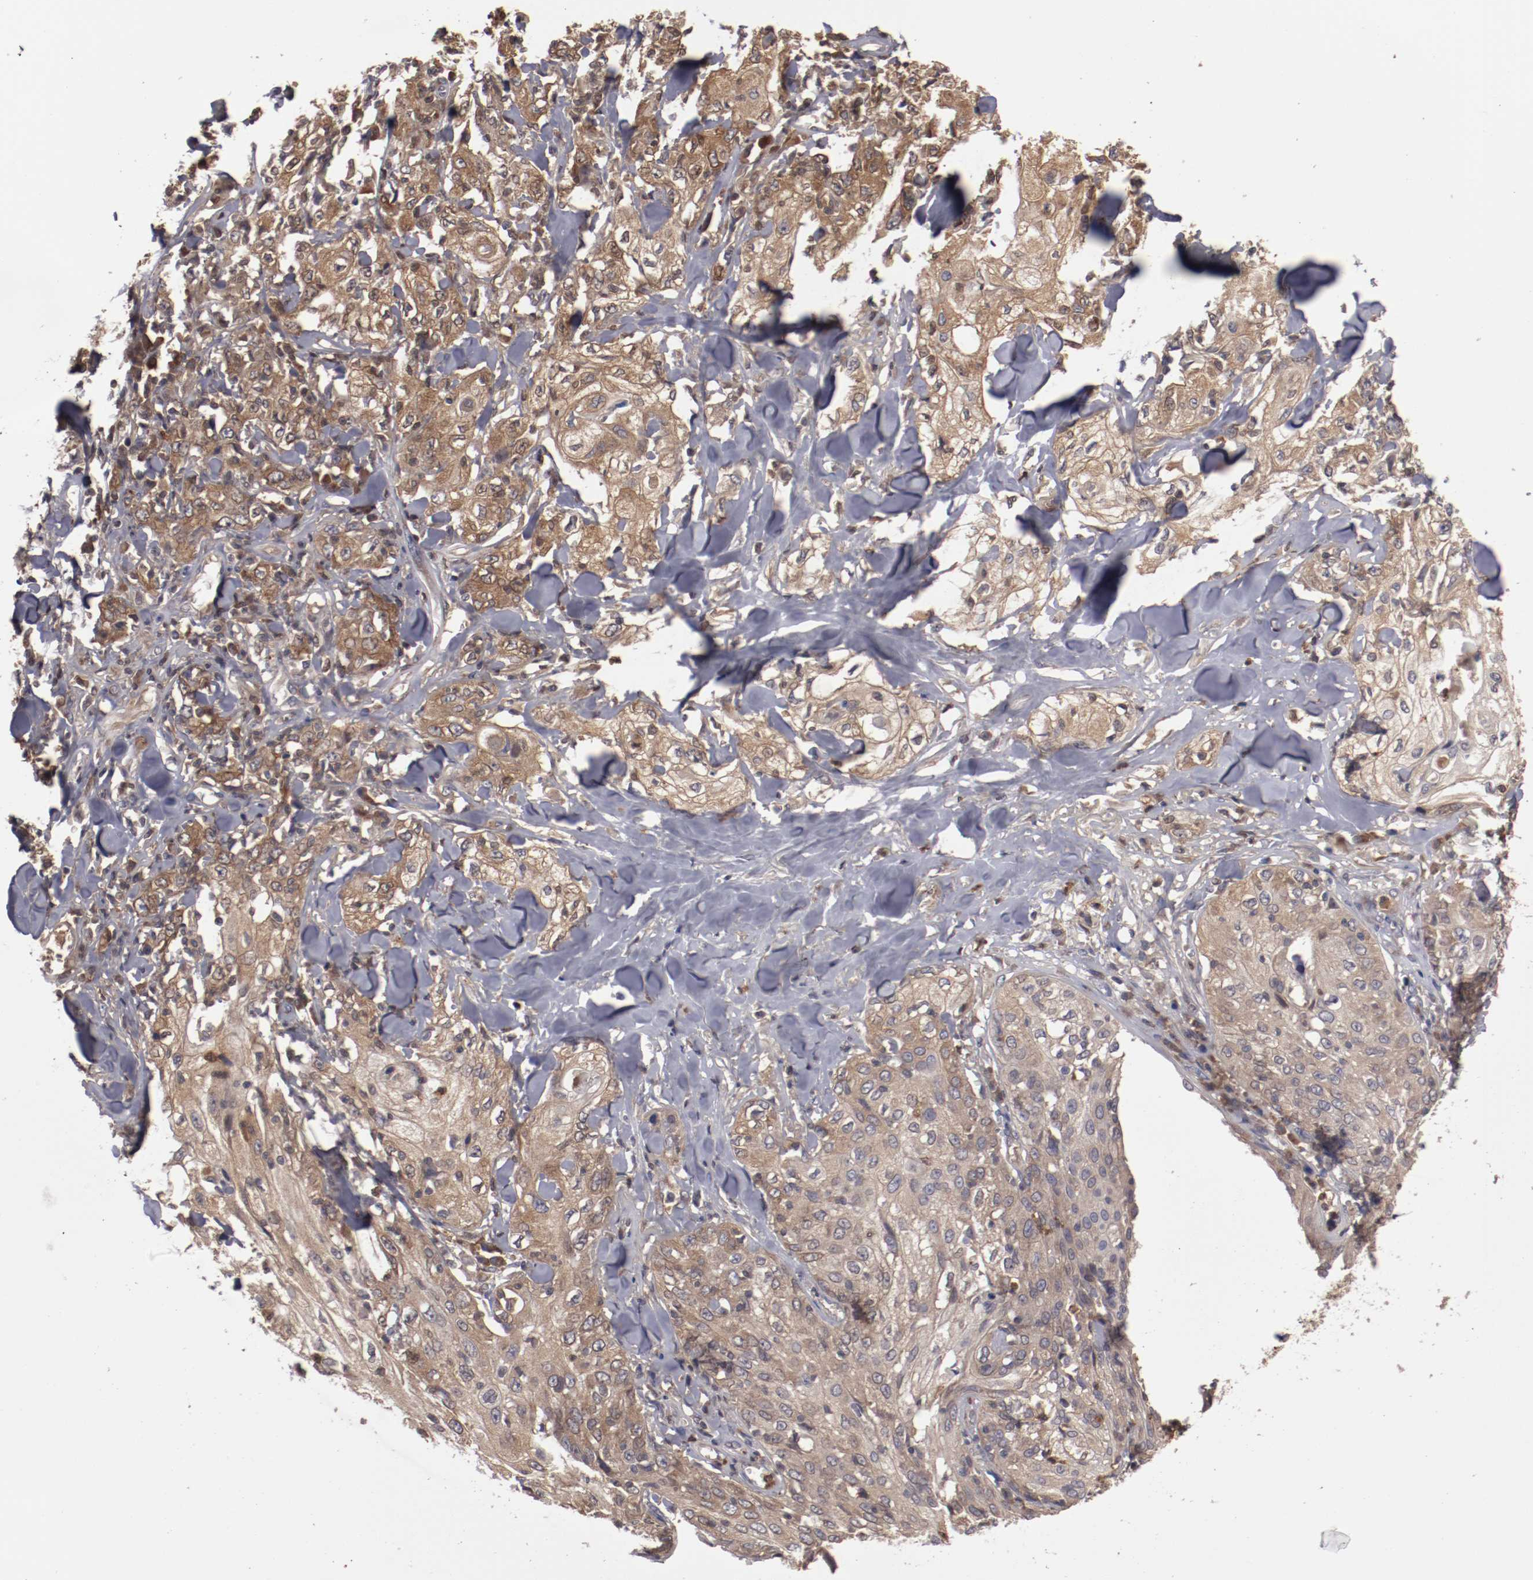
{"staining": {"intensity": "moderate", "quantity": ">75%", "location": "cytoplasmic/membranous"}, "tissue": "skin cancer", "cell_type": "Tumor cells", "image_type": "cancer", "snomed": [{"axis": "morphology", "description": "Squamous cell carcinoma, NOS"}, {"axis": "topography", "description": "Skin"}], "caption": "Squamous cell carcinoma (skin) stained for a protein (brown) demonstrates moderate cytoplasmic/membranous positive positivity in approximately >75% of tumor cells.", "gene": "SERPINA7", "patient": {"sex": "male", "age": 65}}